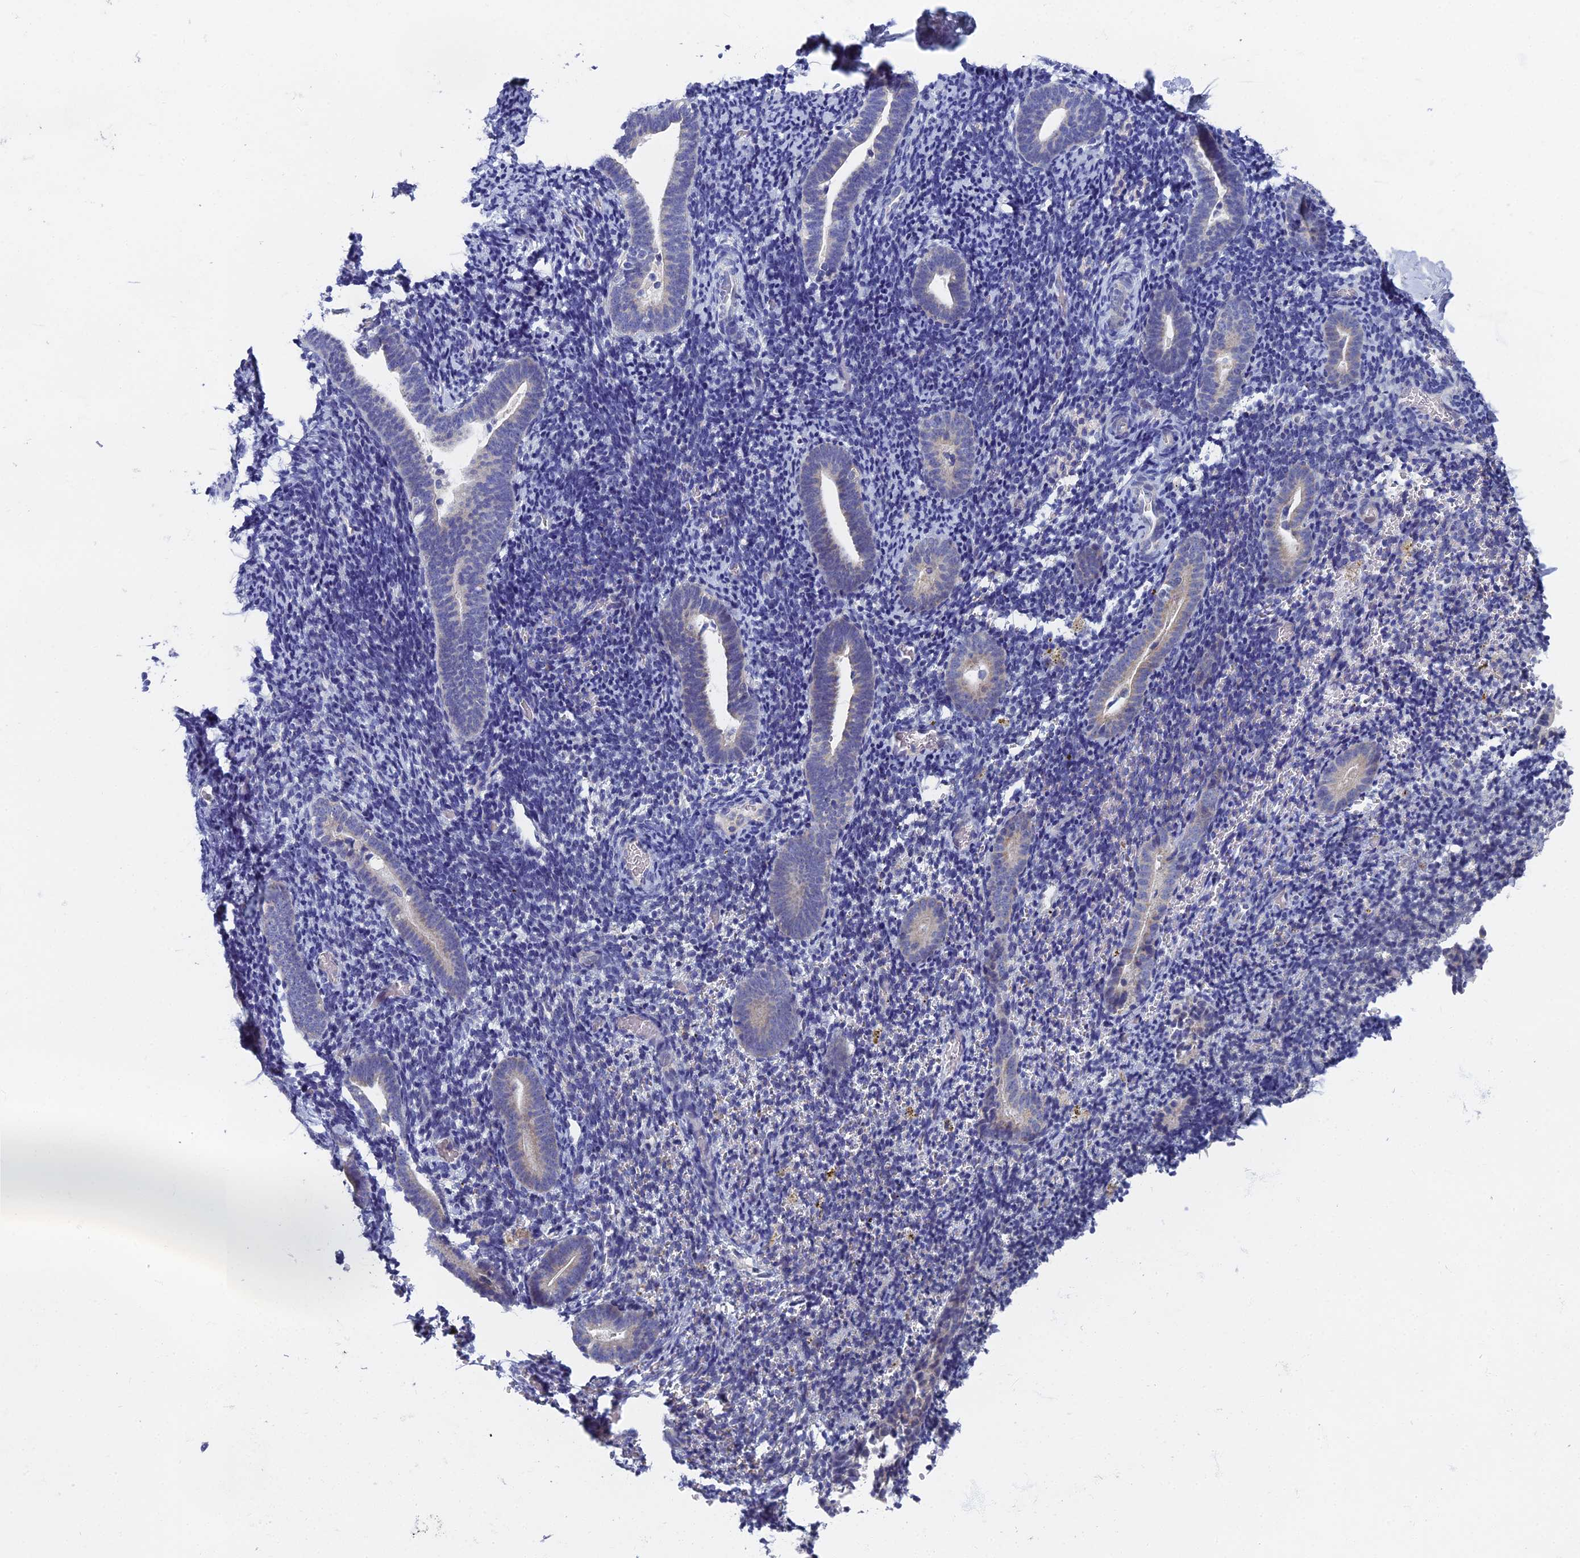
{"staining": {"intensity": "negative", "quantity": "none", "location": "none"}, "tissue": "endometrium", "cell_type": "Cells in endometrial stroma", "image_type": "normal", "snomed": [{"axis": "morphology", "description": "Normal tissue, NOS"}, {"axis": "topography", "description": "Endometrium"}], "caption": "Human endometrium stained for a protein using IHC exhibits no staining in cells in endometrial stroma.", "gene": "SPIN4", "patient": {"sex": "female", "age": 51}}